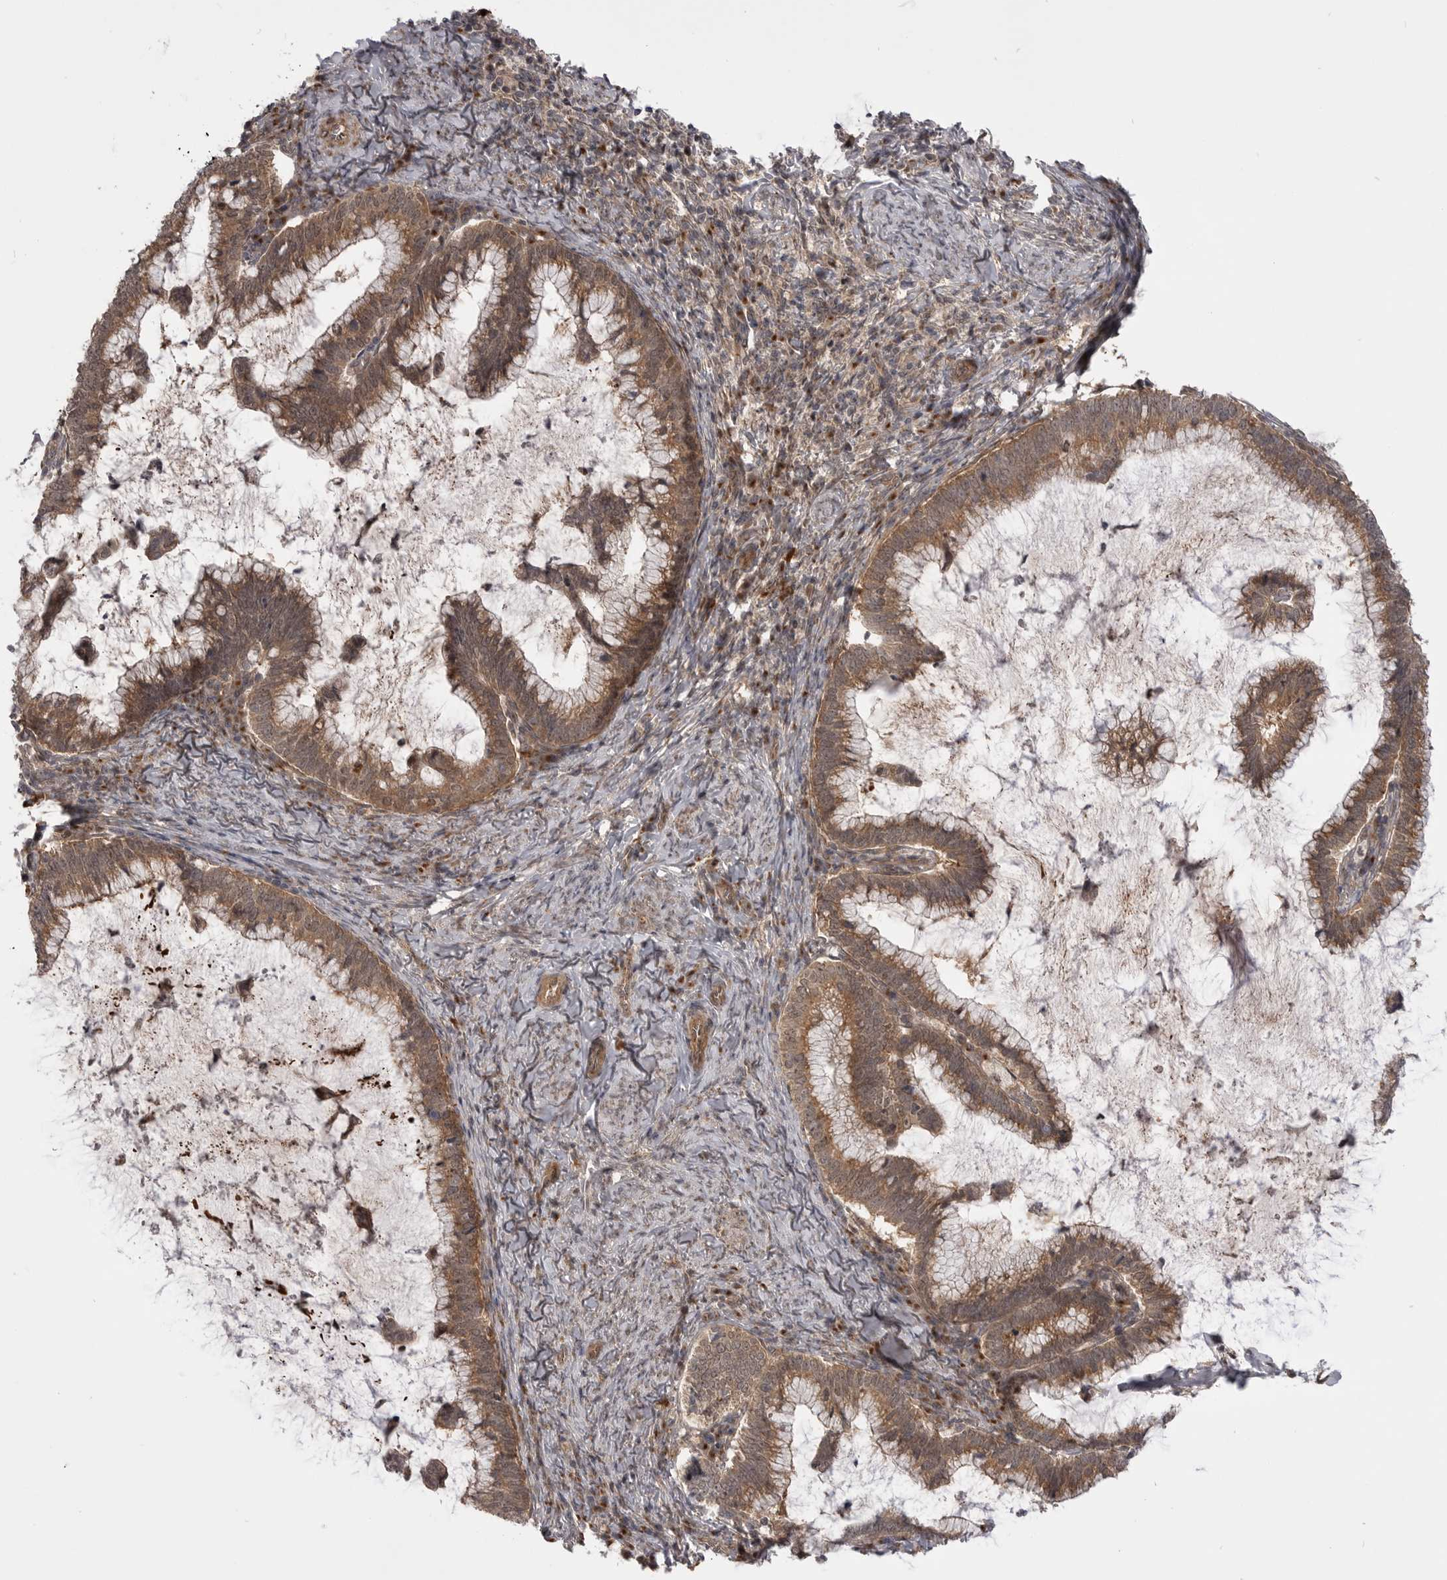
{"staining": {"intensity": "moderate", "quantity": ">75%", "location": "cytoplasmic/membranous"}, "tissue": "cervical cancer", "cell_type": "Tumor cells", "image_type": "cancer", "snomed": [{"axis": "morphology", "description": "Adenocarcinoma, NOS"}, {"axis": "topography", "description": "Cervix"}], "caption": "This is an image of immunohistochemistry (IHC) staining of adenocarcinoma (cervical), which shows moderate staining in the cytoplasmic/membranous of tumor cells.", "gene": "PDCL", "patient": {"sex": "female", "age": 36}}